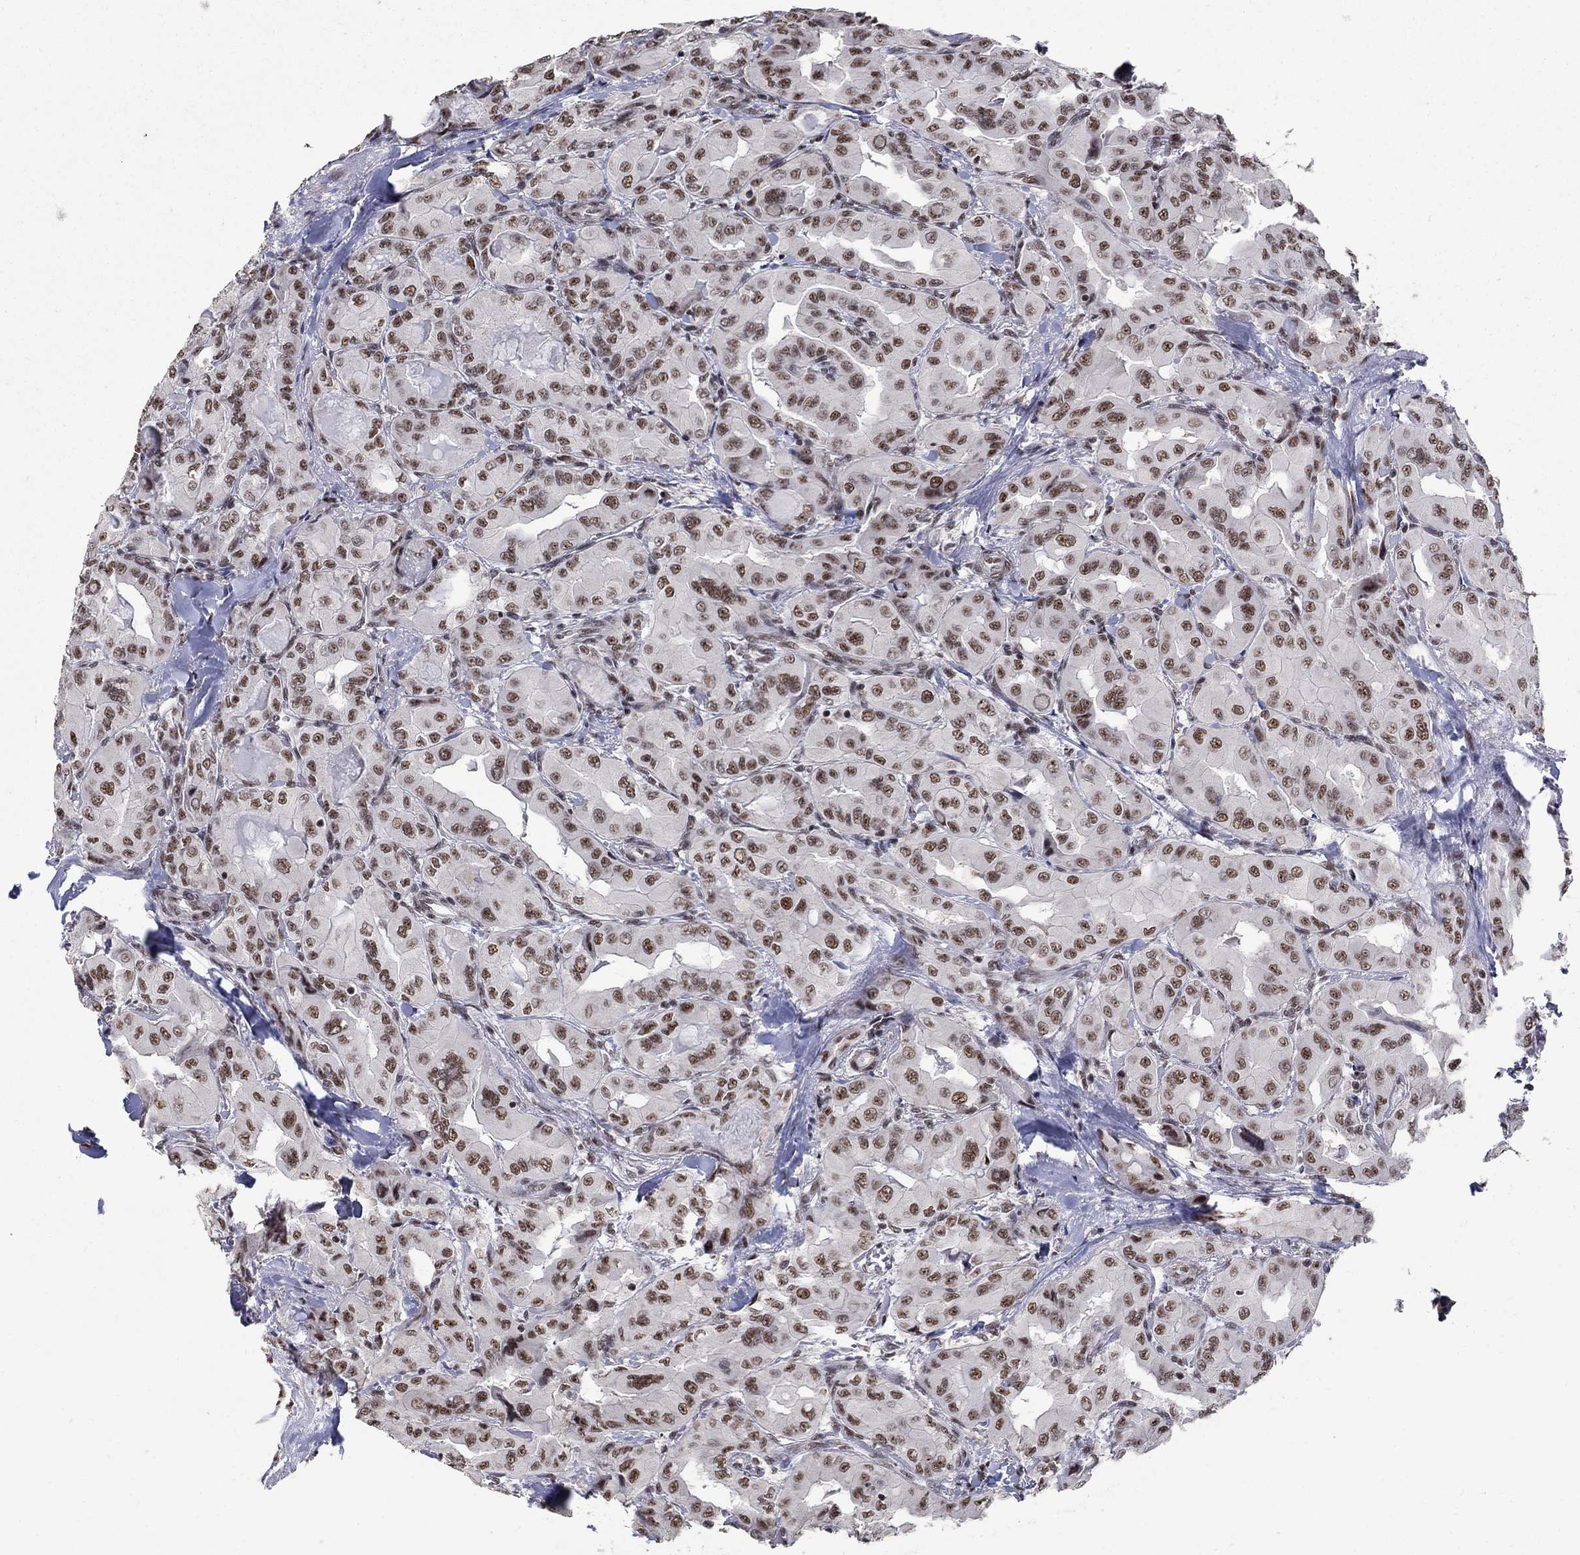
{"staining": {"intensity": "moderate", "quantity": ">75%", "location": "nuclear"}, "tissue": "thyroid cancer", "cell_type": "Tumor cells", "image_type": "cancer", "snomed": [{"axis": "morphology", "description": "Normal tissue, NOS"}, {"axis": "morphology", "description": "Papillary adenocarcinoma, NOS"}, {"axis": "topography", "description": "Thyroid gland"}], "caption": "Thyroid papillary adenocarcinoma was stained to show a protein in brown. There is medium levels of moderate nuclear positivity in about >75% of tumor cells.", "gene": "PNISR", "patient": {"sex": "female", "age": 66}}